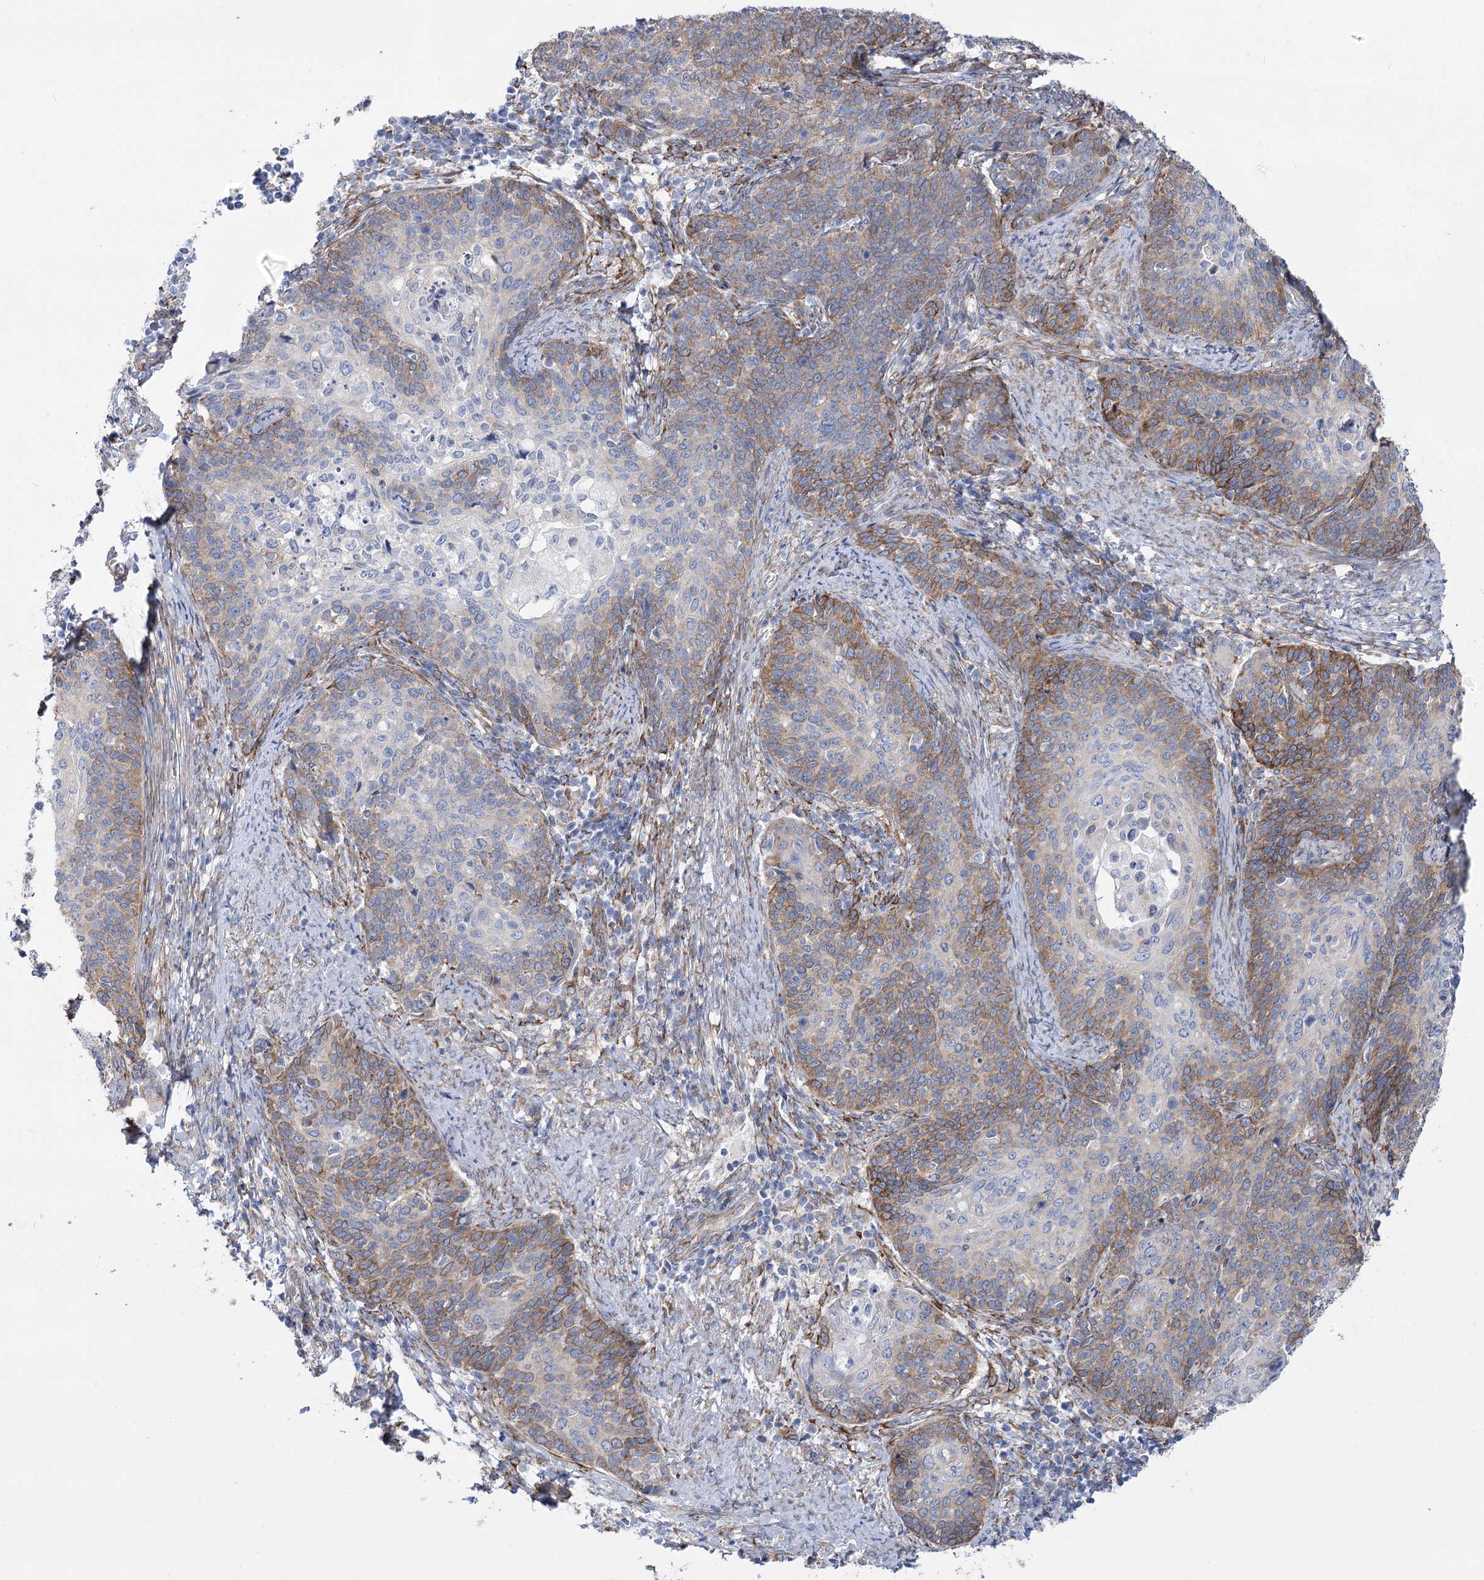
{"staining": {"intensity": "moderate", "quantity": "25%-75%", "location": "cytoplasmic/membranous"}, "tissue": "cervical cancer", "cell_type": "Tumor cells", "image_type": "cancer", "snomed": [{"axis": "morphology", "description": "Squamous cell carcinoma, NOS"}, {"axis": "topography", "description": "Cervix"}], "caption": "Protein analysis of cervical squamous cell carcinoma tissue reveals moderate cytoplasmic/membranous expression in approximately 25%-75% of tumor cells.", "gene": "YTHDC2", "patient": {"sex": "female", "age": 39}}